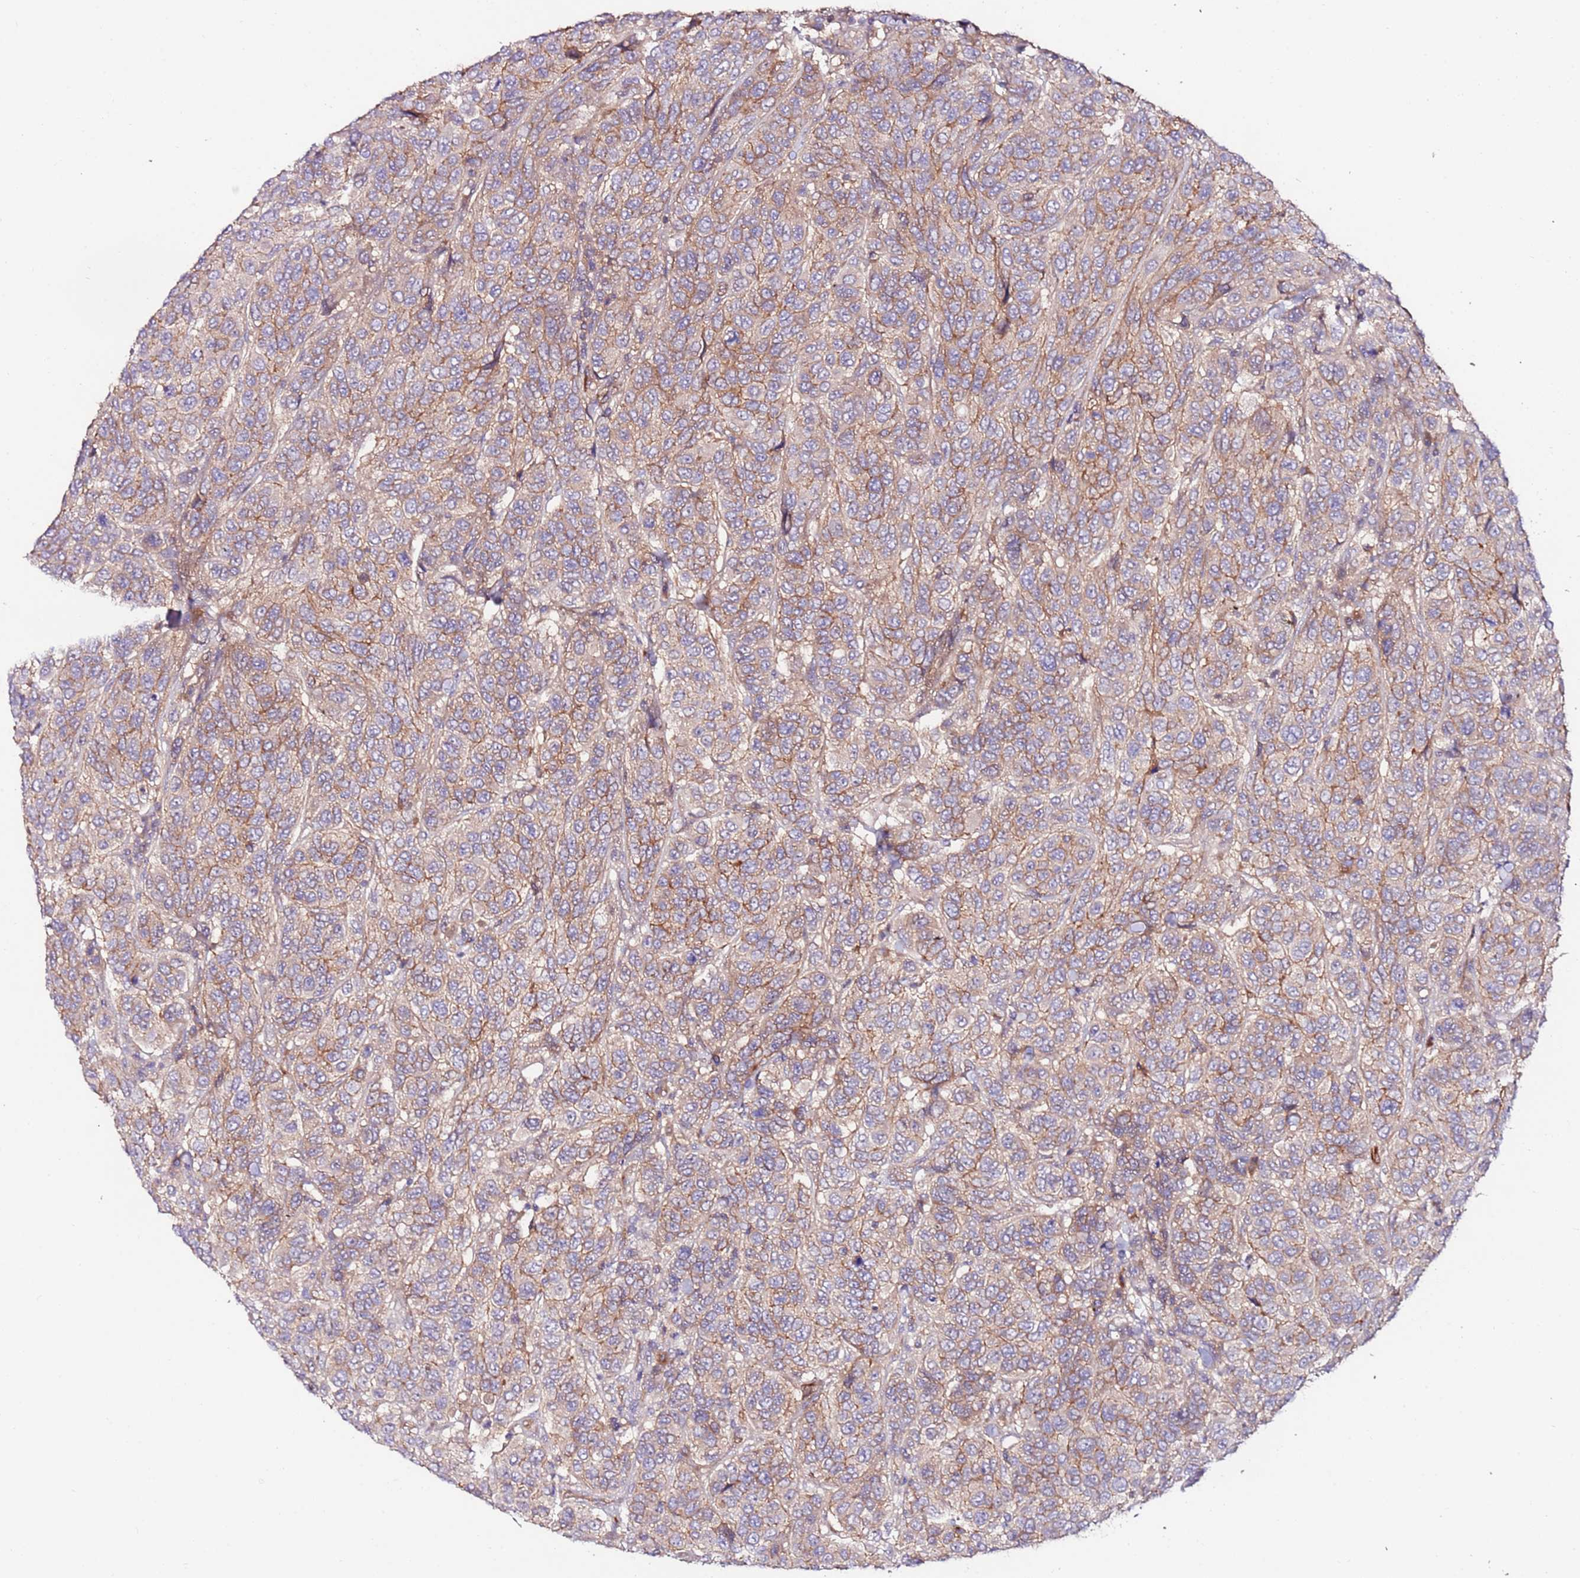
{"staining": {"intensity": "moderate", "quantity": ">75%", "location": "cytoplasmic/membranous"}, "tissue": "breast cancer", "cell_type": "Tumor cells", "image_type": "cancer", "snomed": [{"axis": "morphology", "description": "Duct carcinoma"}, {"axis": "topography", "description": "Breast"}], "caption": "Immunohistochemical staining of human breast intraductal carcinoma demonstrates moderate cytoplasmic/membranous protein expression in approximately >75% of tumor cells.", "gene": "FLVCR1", "patient": {"sex": "female", "age": 55}}